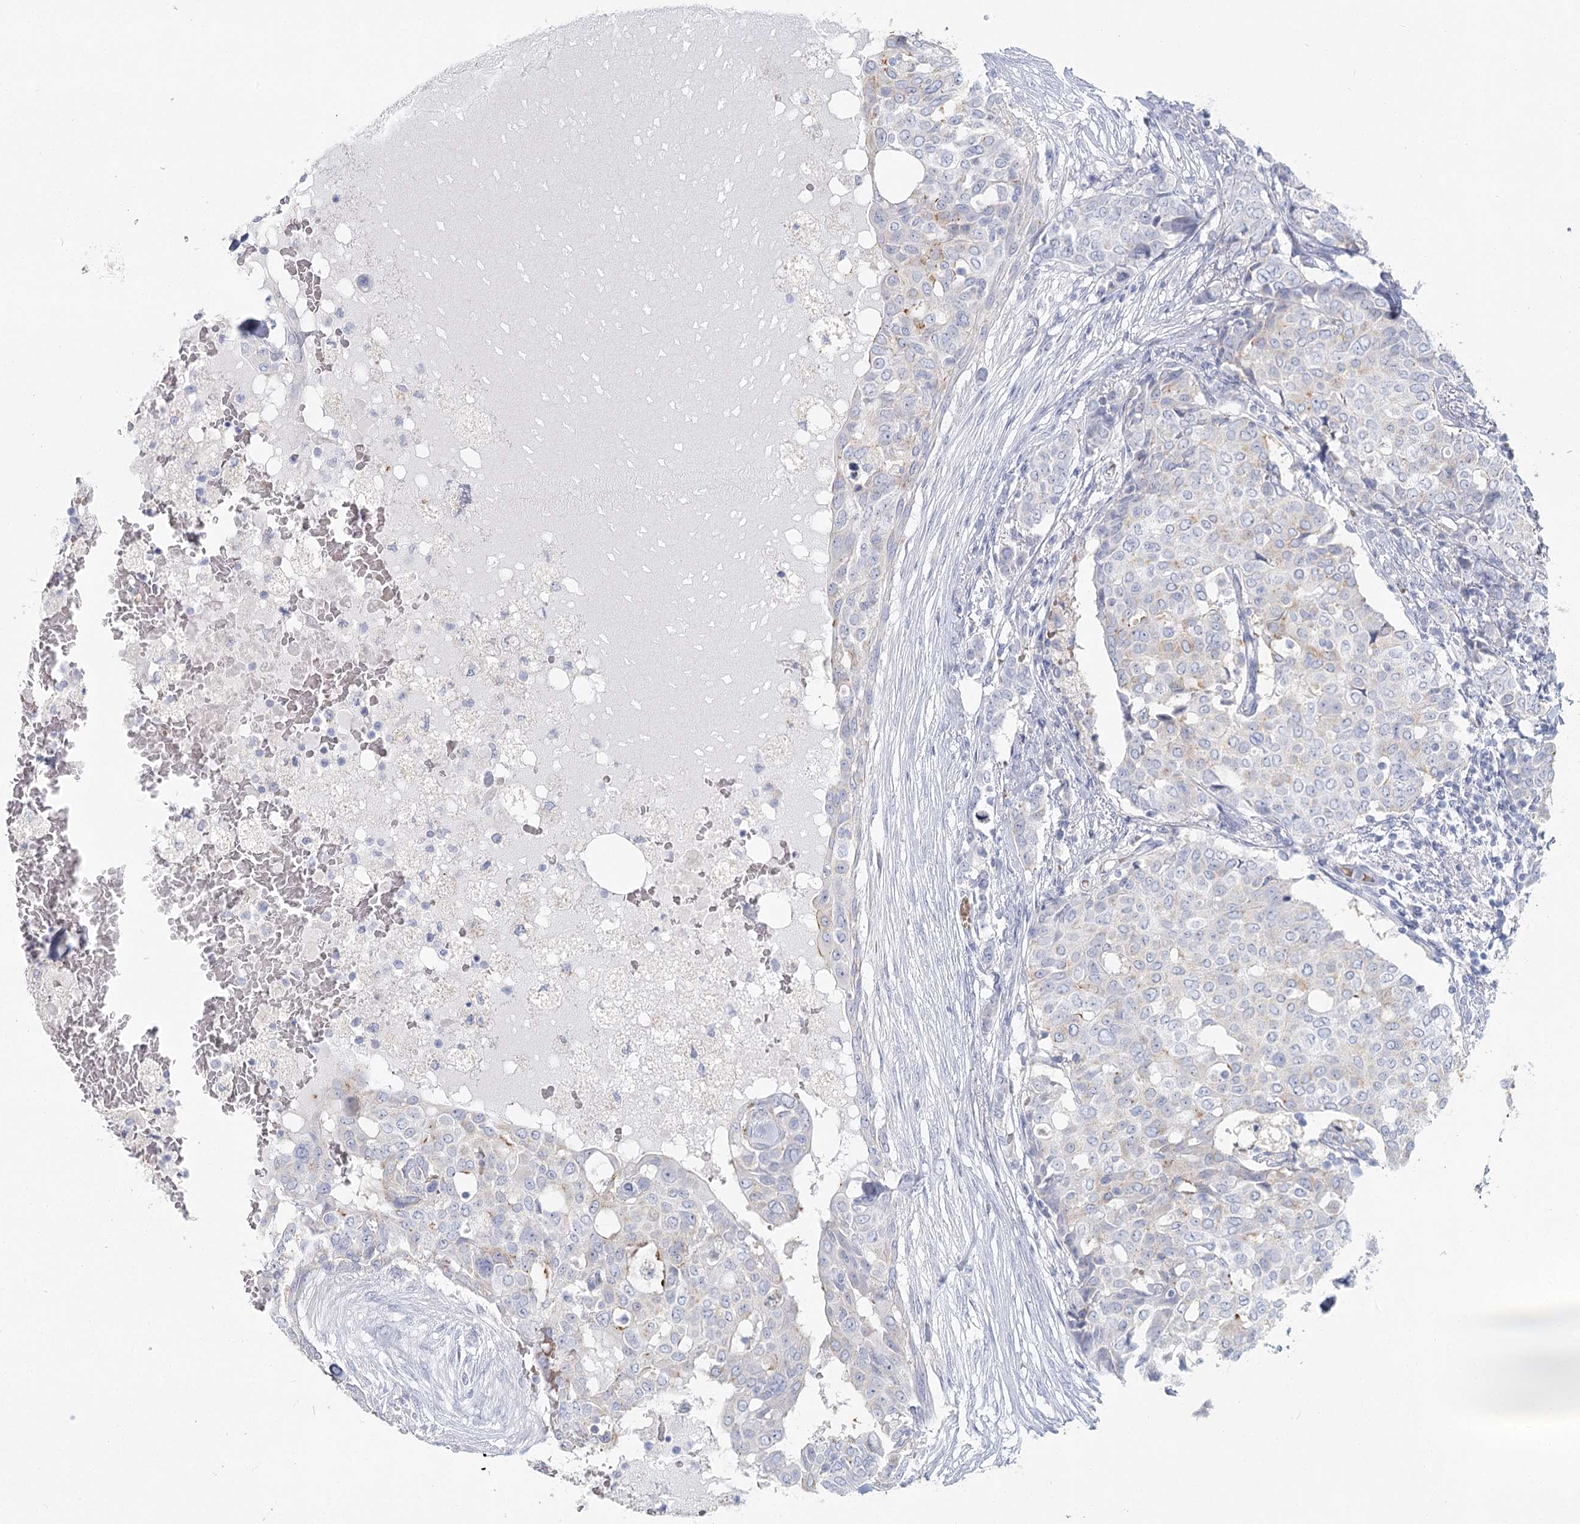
{"staining": {"intensity": "negative", "quantity": "none", "location": "none"}, "tissue": "breast cancer", "cell_type": "Tumor cells", "image_type": "cancer", "snomed": [{"axis": "morphology", "description": "Lobular carcinoma"}, {"axis": "topography", "description": "Breast"}], "caption": "There is no significant staining in tumor cells of breast cancer (lobular carcinoma).", "gene": "IFIT5", "patient": {"sex": "female", "age": 51}}